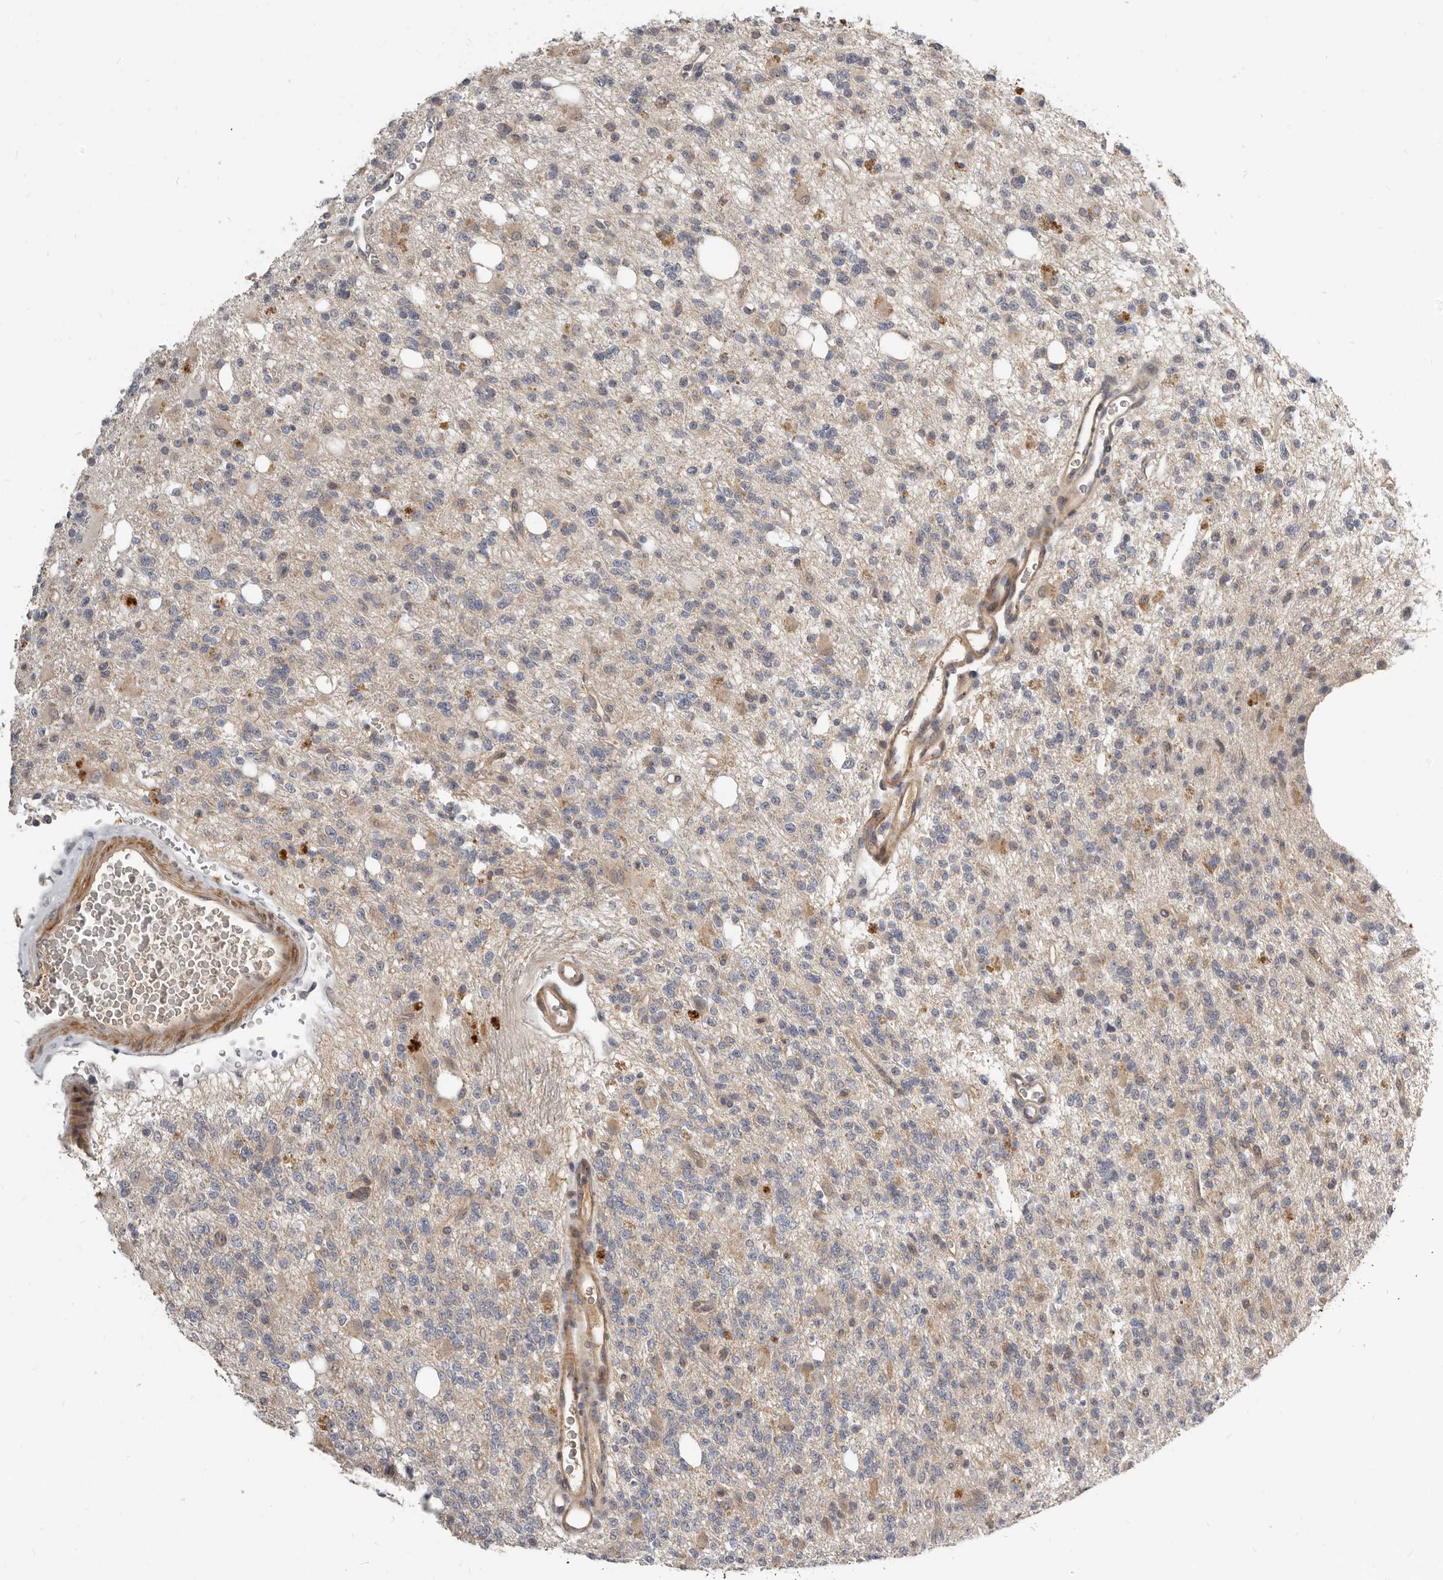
{"staining": {"intensity": "weak", "quantity": "<25%", "location": "cytoplasmic/membranous"}, "tissue": "glioma", "cell_type": "Tumor cells", "image_type": "cancer", "snomed": [{"axis": "morphology", "description": "Glioma, malignant, High grade"}, {"axis": "topography", "description": "Brain"}], "caption": "Tumor cells are negative for protein expression in human malignant glioma (high-grade).", "gene": "MICALL2", "patient": {"sex": "female", "age": 62}}